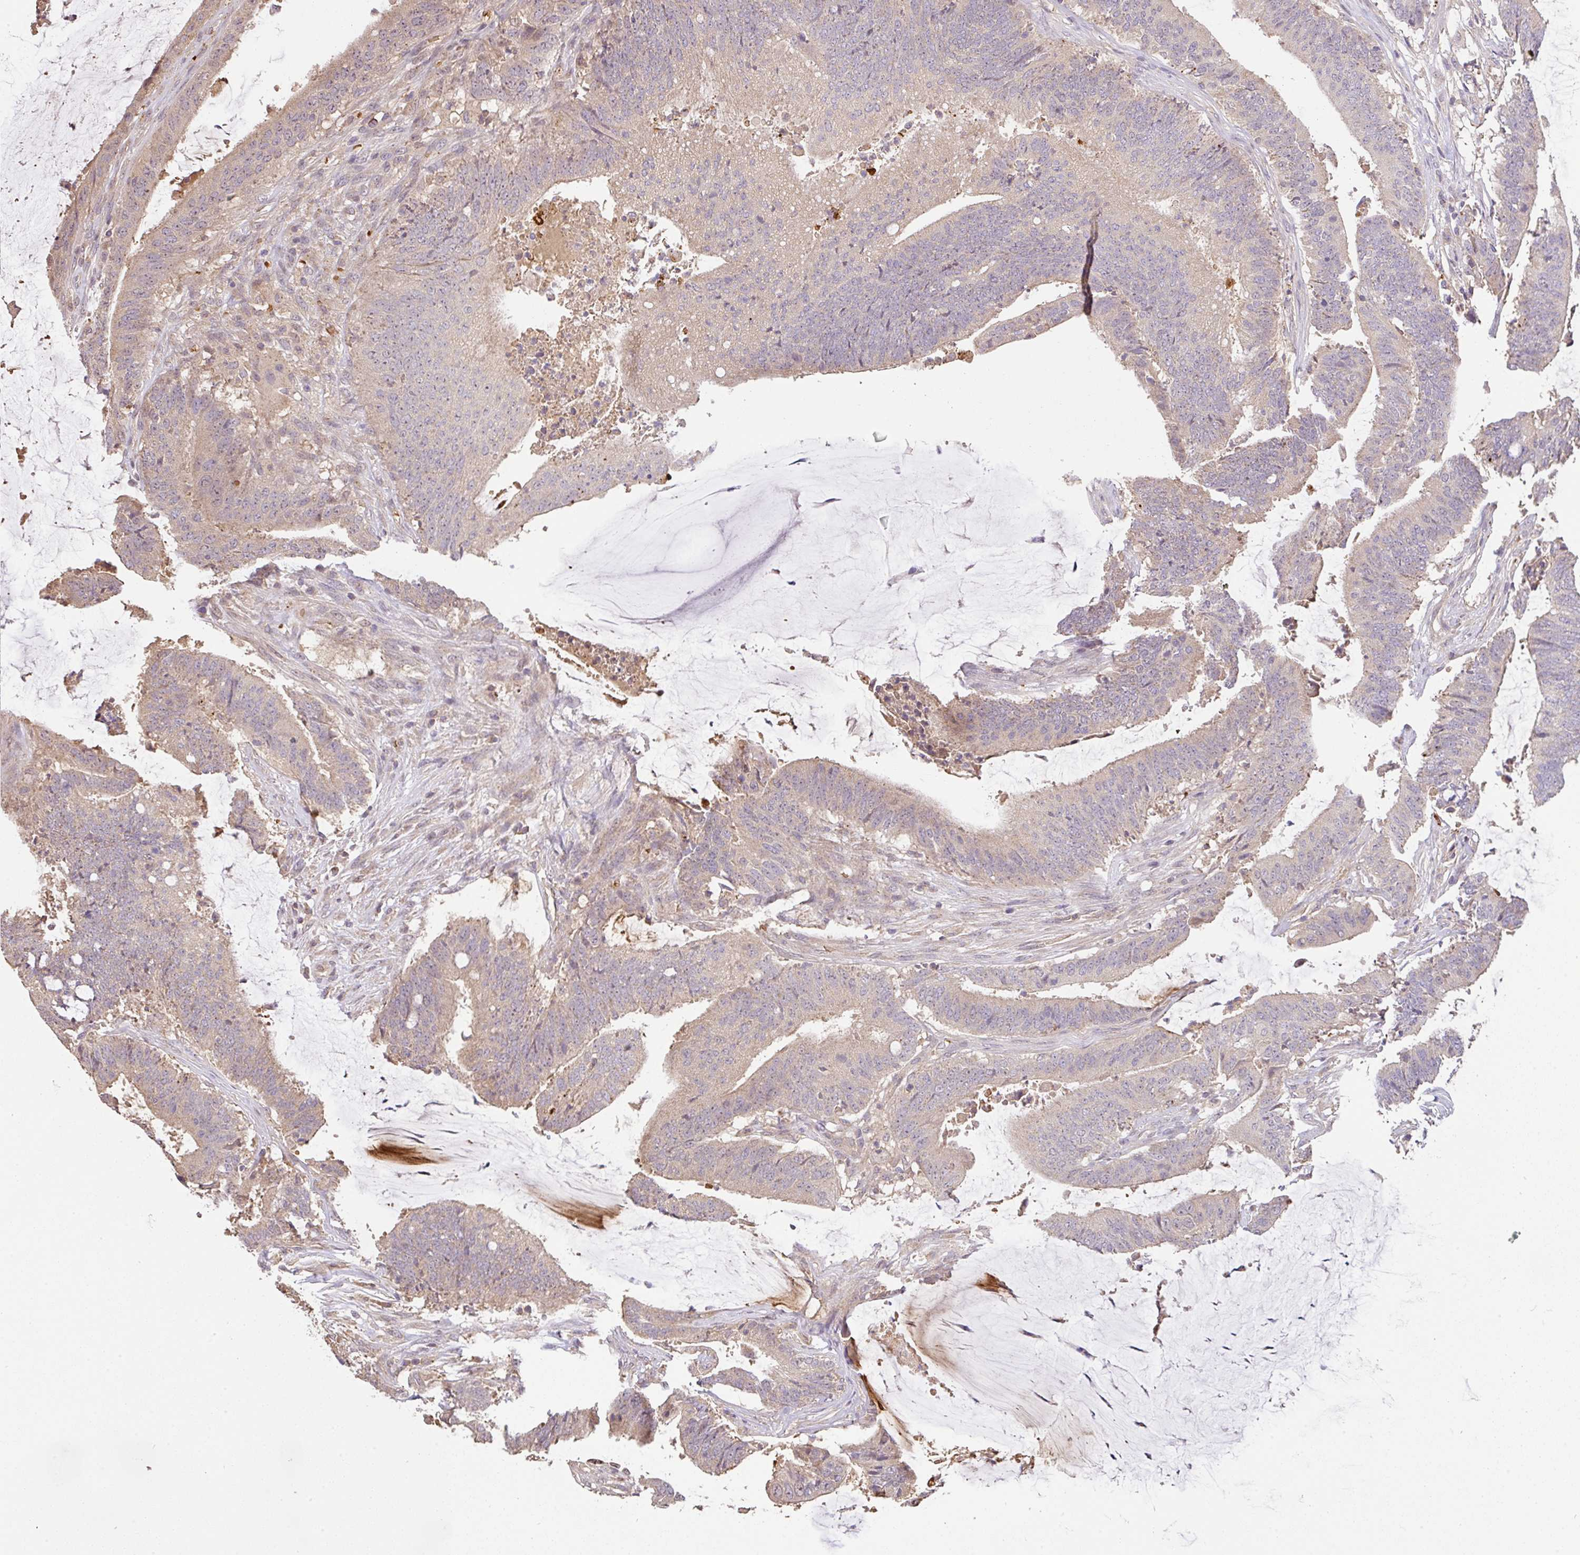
{"staining": {"intensity": "negative", "quantity": "none", "location": "none"}, "tissue": "colorectal cancer", "cell_type": "Tumor cells", "image_type": "cancer", "snomed": [{"axis": "morphology", "description": "Adenocarcinoma, NOS"}, {"axis": "topography", "description": "Colon"}], "caption": "High magnification brightfield microscopy of colorectal cancer (adenocarcinoma) stained with DAB (3,3'-diaminobenzidine) (brown) and counterstained with hematoxylin (blue): tumor cells show no significant expression.", "gene": "C1QTNF9B", "patient": {"sex": "female", "age": 43}}